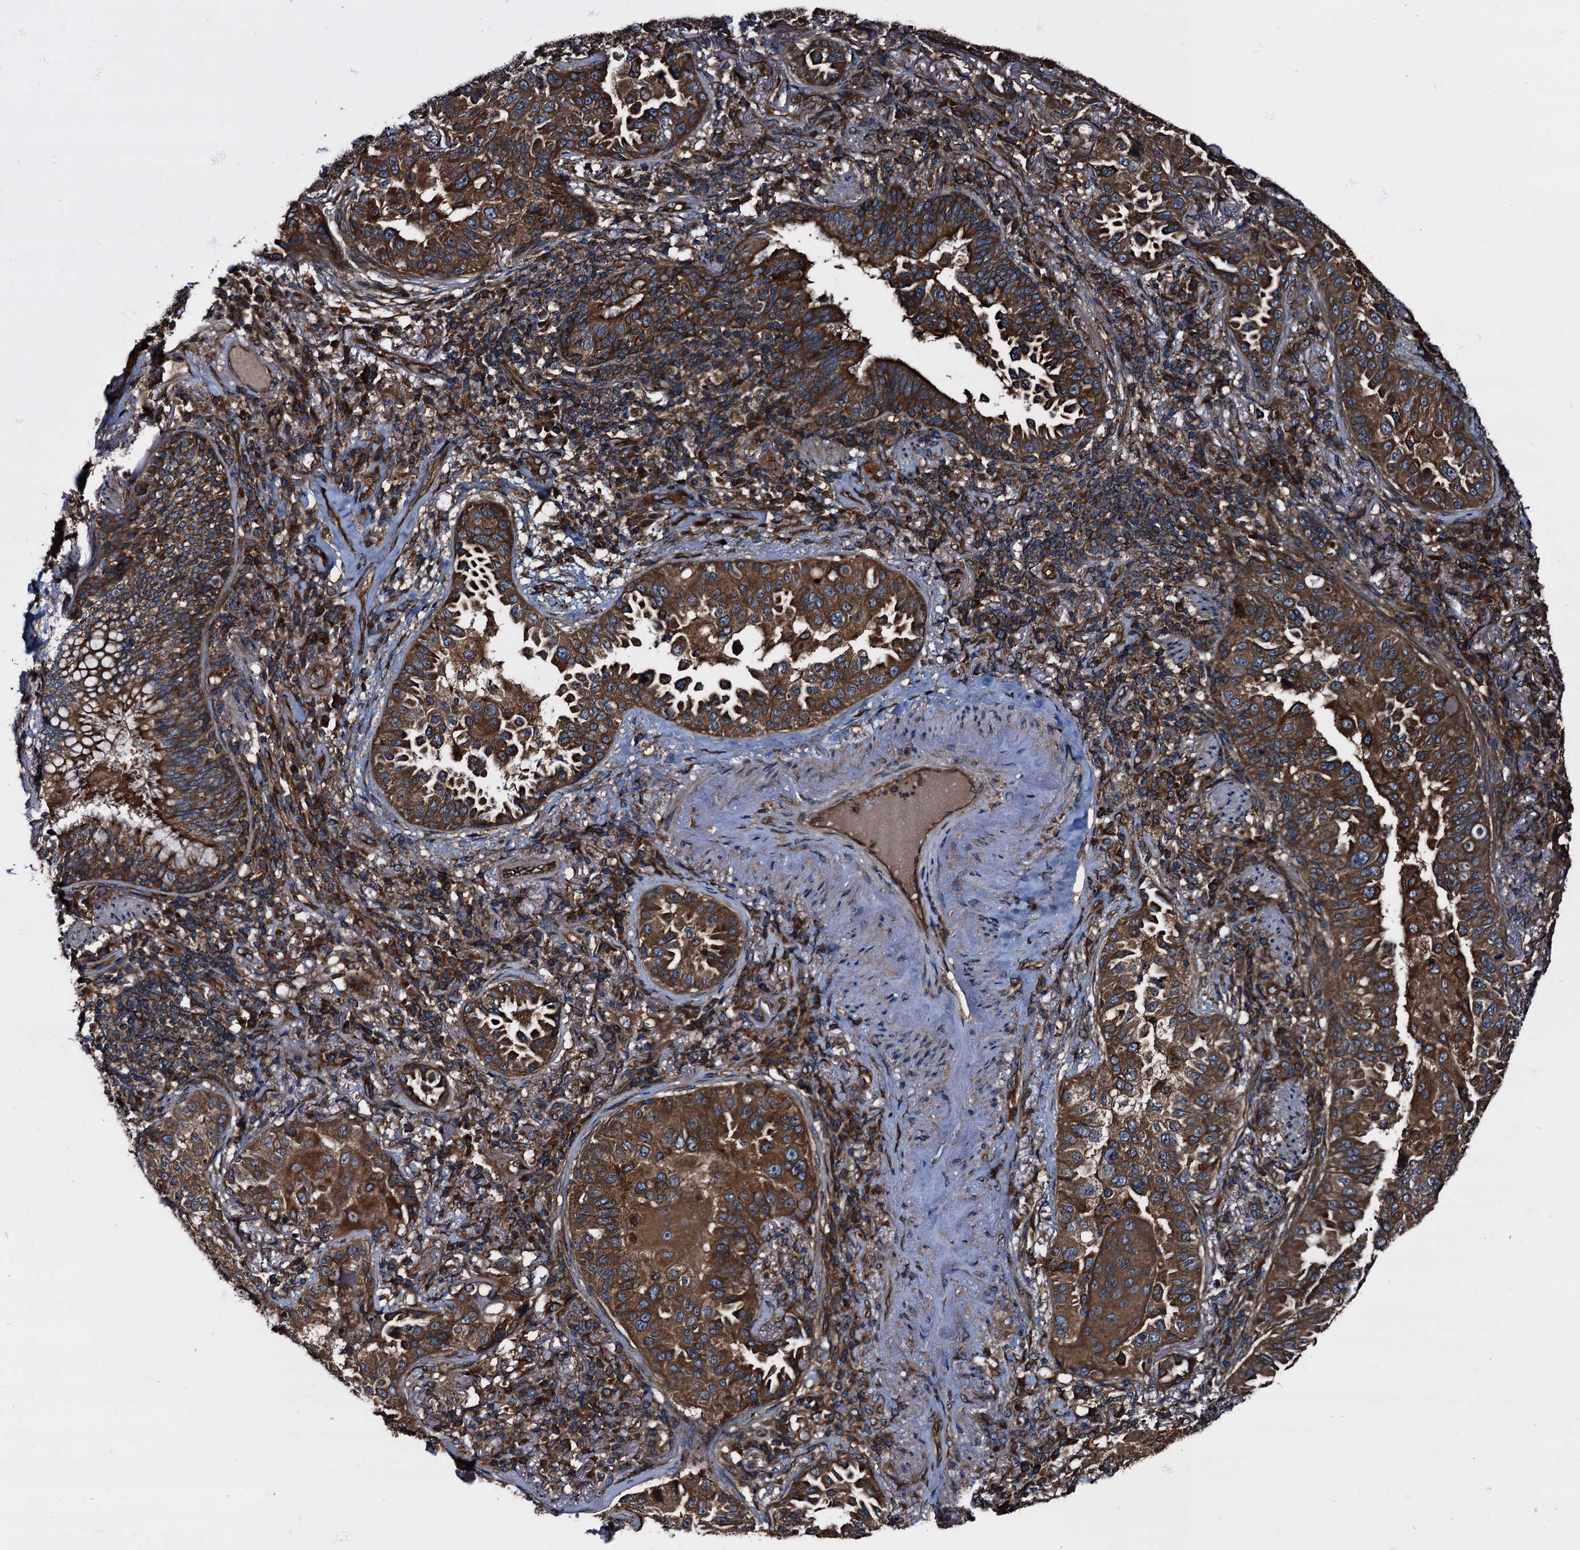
{"staining": {"intensity": "strong", "quantity": ">75%", "location": "cytoplasmic/membranous"}, "tissue": "lung cancer", "cell_type": "Tumor cells", "image_type": "cancer", "snomed": [{"axis": "morphology", "description": "Adenocarcinoma, NOS"}, {"axis": "topography", "description": "Lung"}], "caption": "Immunohistochemistry (IHC) of human lung adenocarcinoma demonstrates high levels of strong cytoplasmic/membranous expression in approximately >75% of tumor cells. (Brightfield microscopy of DAB IHC at high magnification).", "gene": "PEX5", "patient": {"sex": "female", "age": 69}}